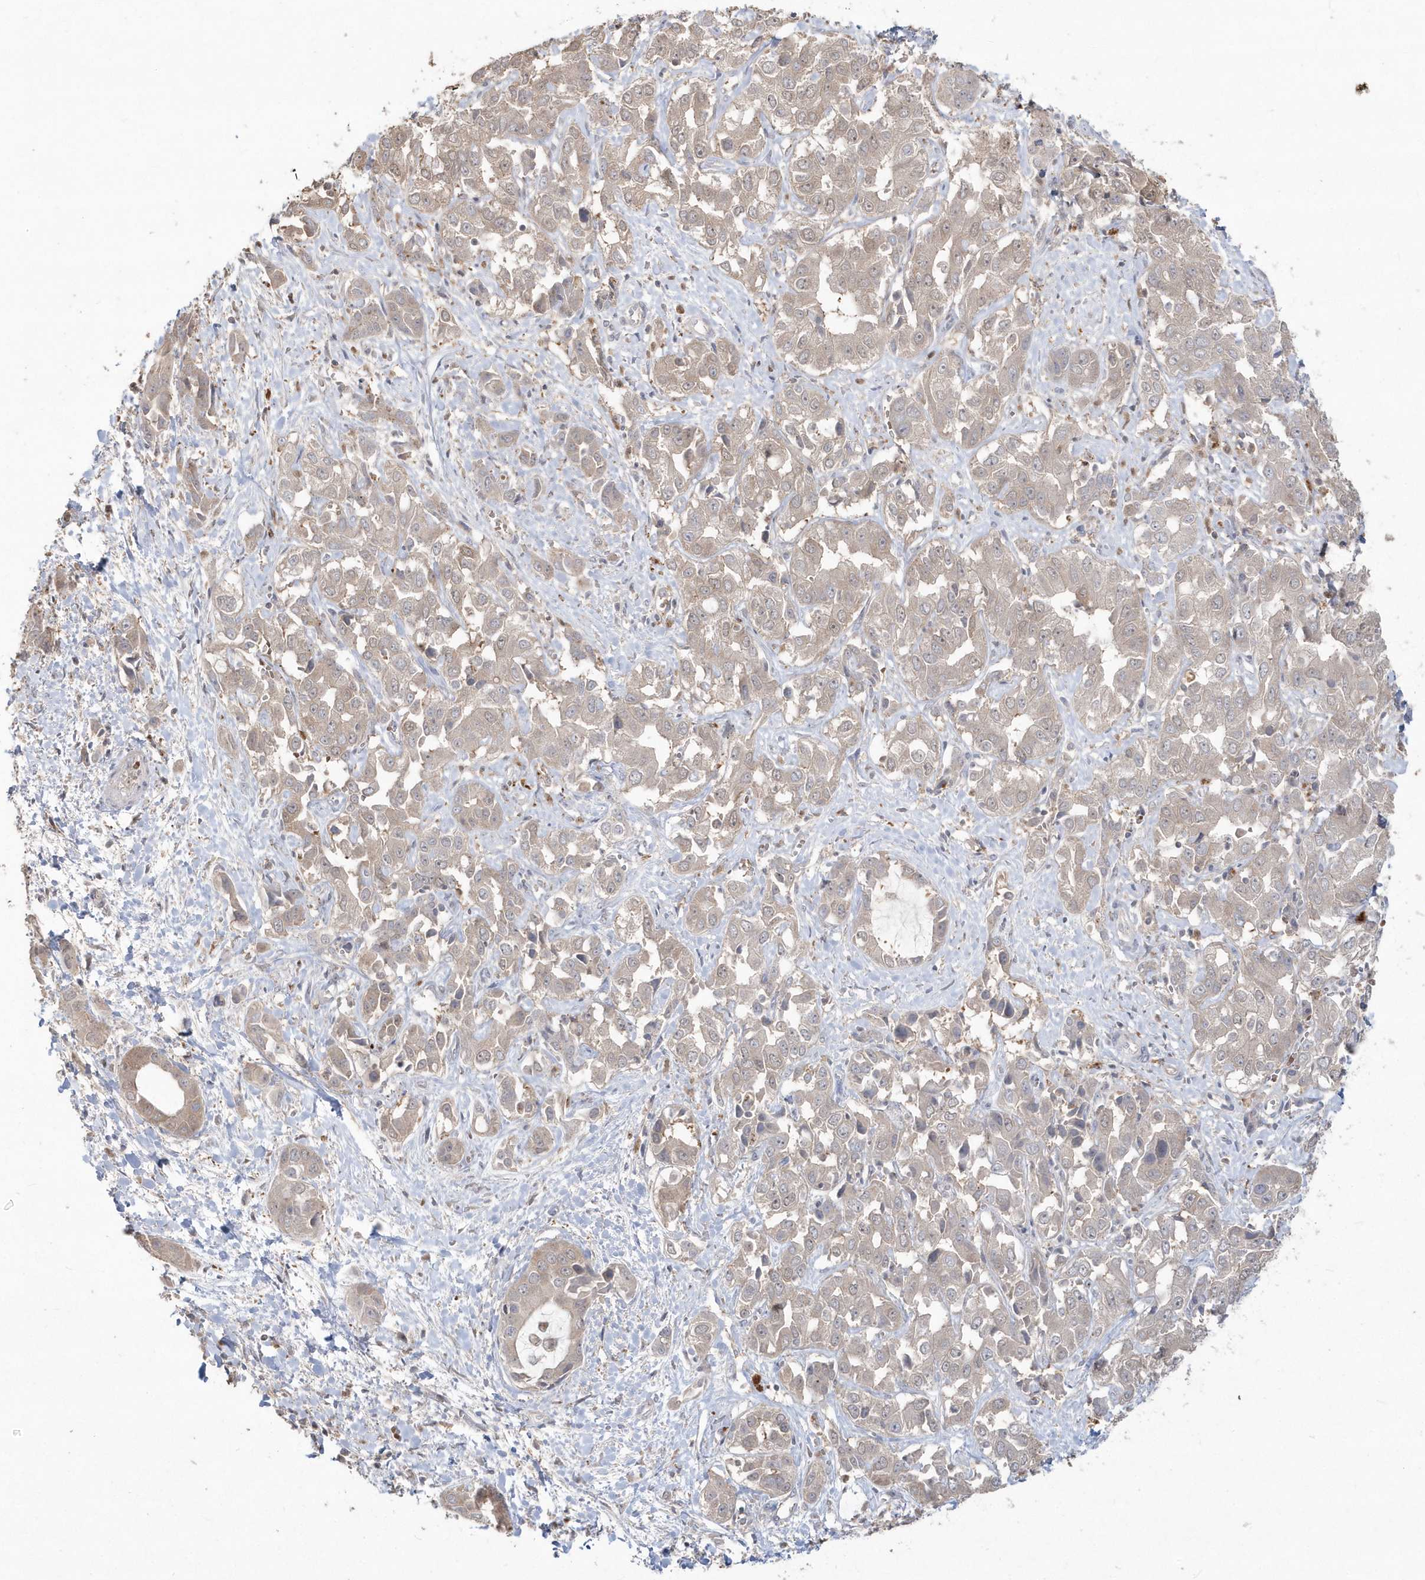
{"staining": {"intensity": "weak", "quantity": ">75%", "location": "cytoplasmic/membranous"}, "tissue": "liver cancer", "cell_type": "Tumor cells", "image_type": "cancer", "snomed": [{"axis": "morphology", "description": "Cholangiocarcinoma"}, {"axis": "topography", "description": "Liver"}], "caption": "Protein staining shows weak cytoplasmic/membranous expression in about >75% of tumor cells in liver cholangiocarcinoma.", "gene": "GEMIN6", "patient": {"sex": "female", "age": 52}}